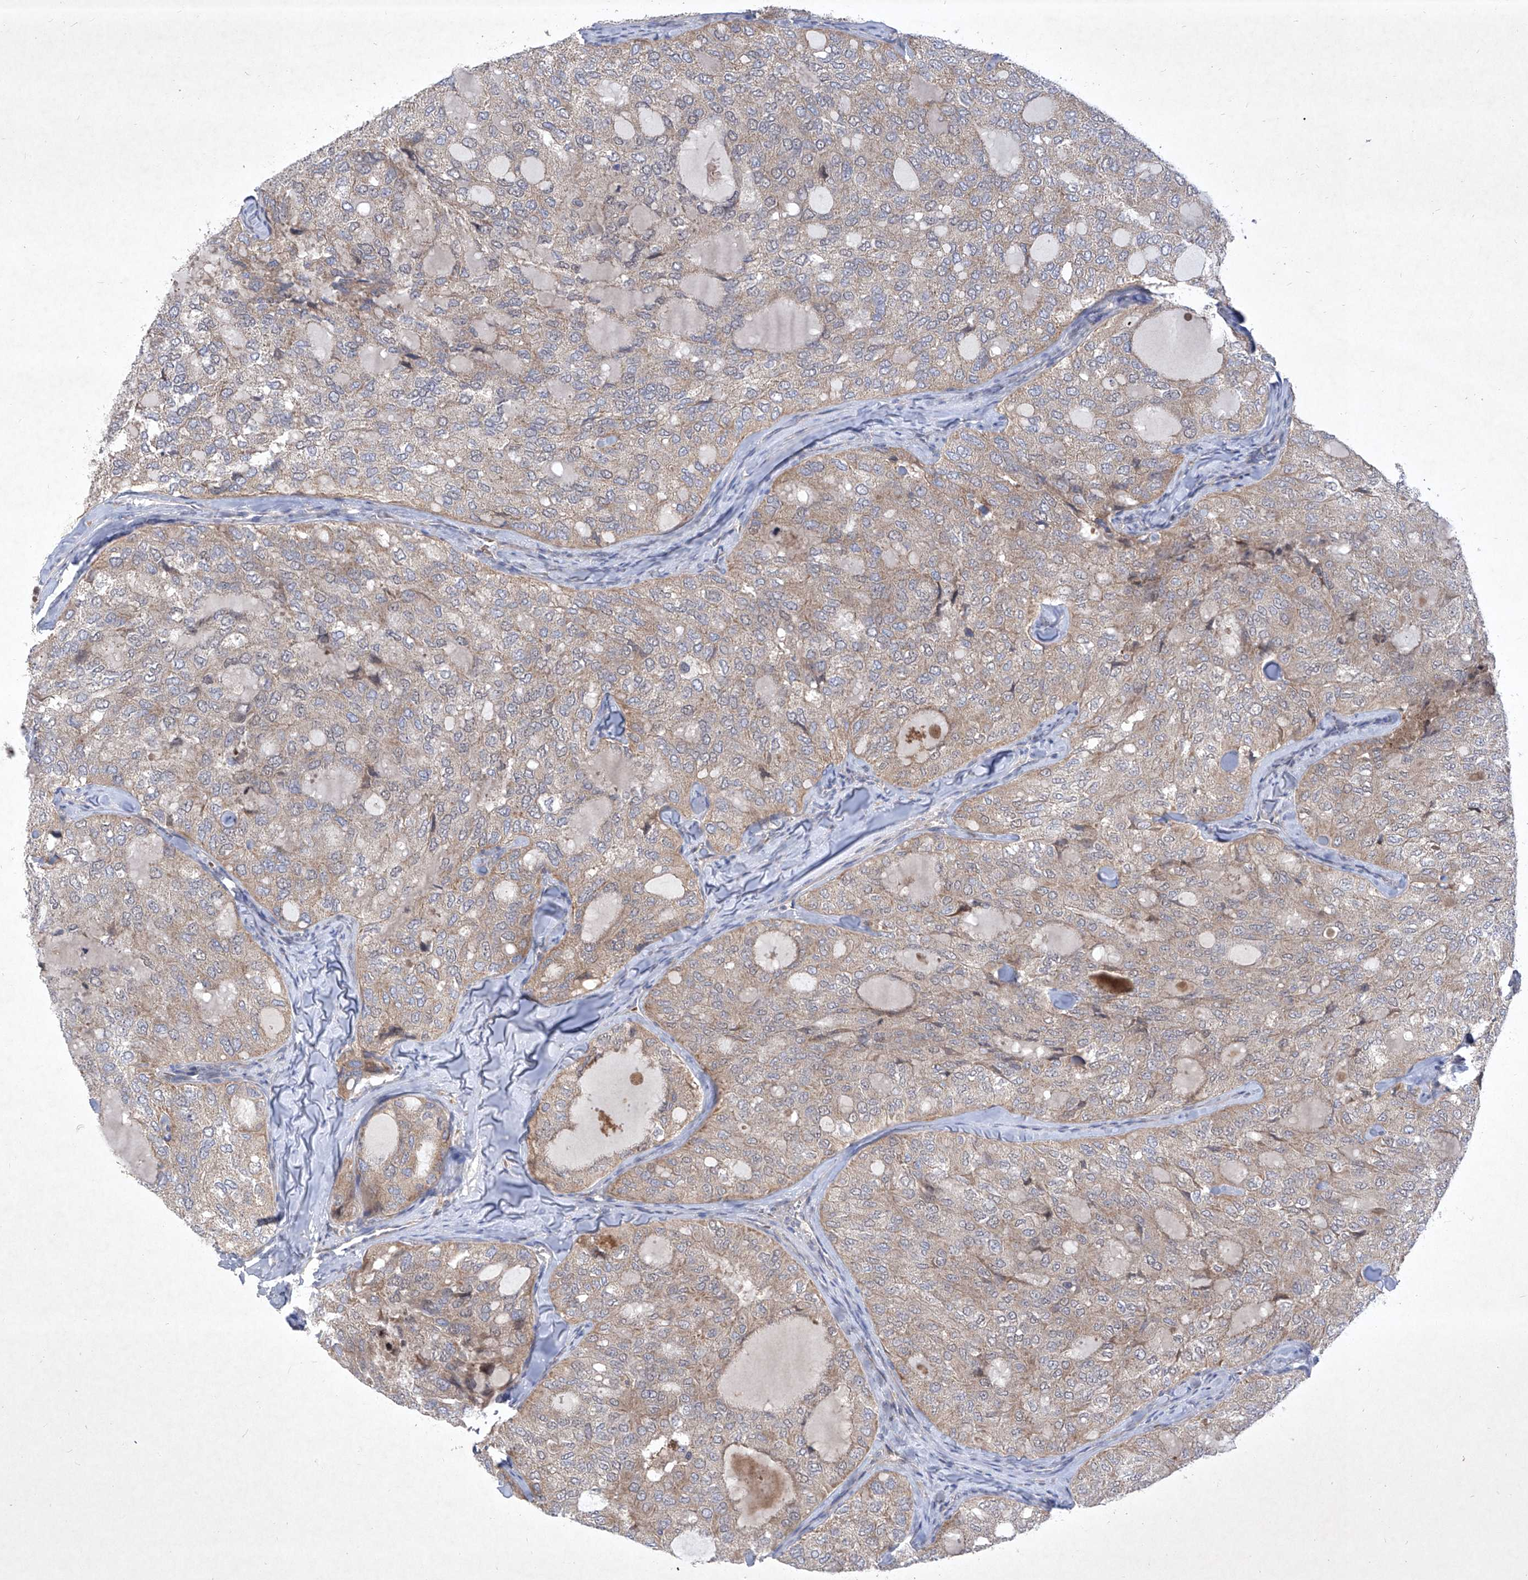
{"staining": {"intensity": "weak", "quantity": "25%-75%", "location": "cytoplasmic/membranous"}, "tissue": "thyroid cancer", "cell_type": "Tumor cells", "image_type": "cancer", "snomed": [{"axis": "morphology", "description": "Follicular adenoma carcinoma, NOS"}, {"axis": "topography", "description": "Thyroid gland"}], "caption": "Human thyroid cancer stained for a protein (brown) displays weak cytoplasmic/membranous positive staining in approximately 25%-75% of tumor cells.", "gene": "COQ3", "patient": {"sex": "male", "age": 75}}